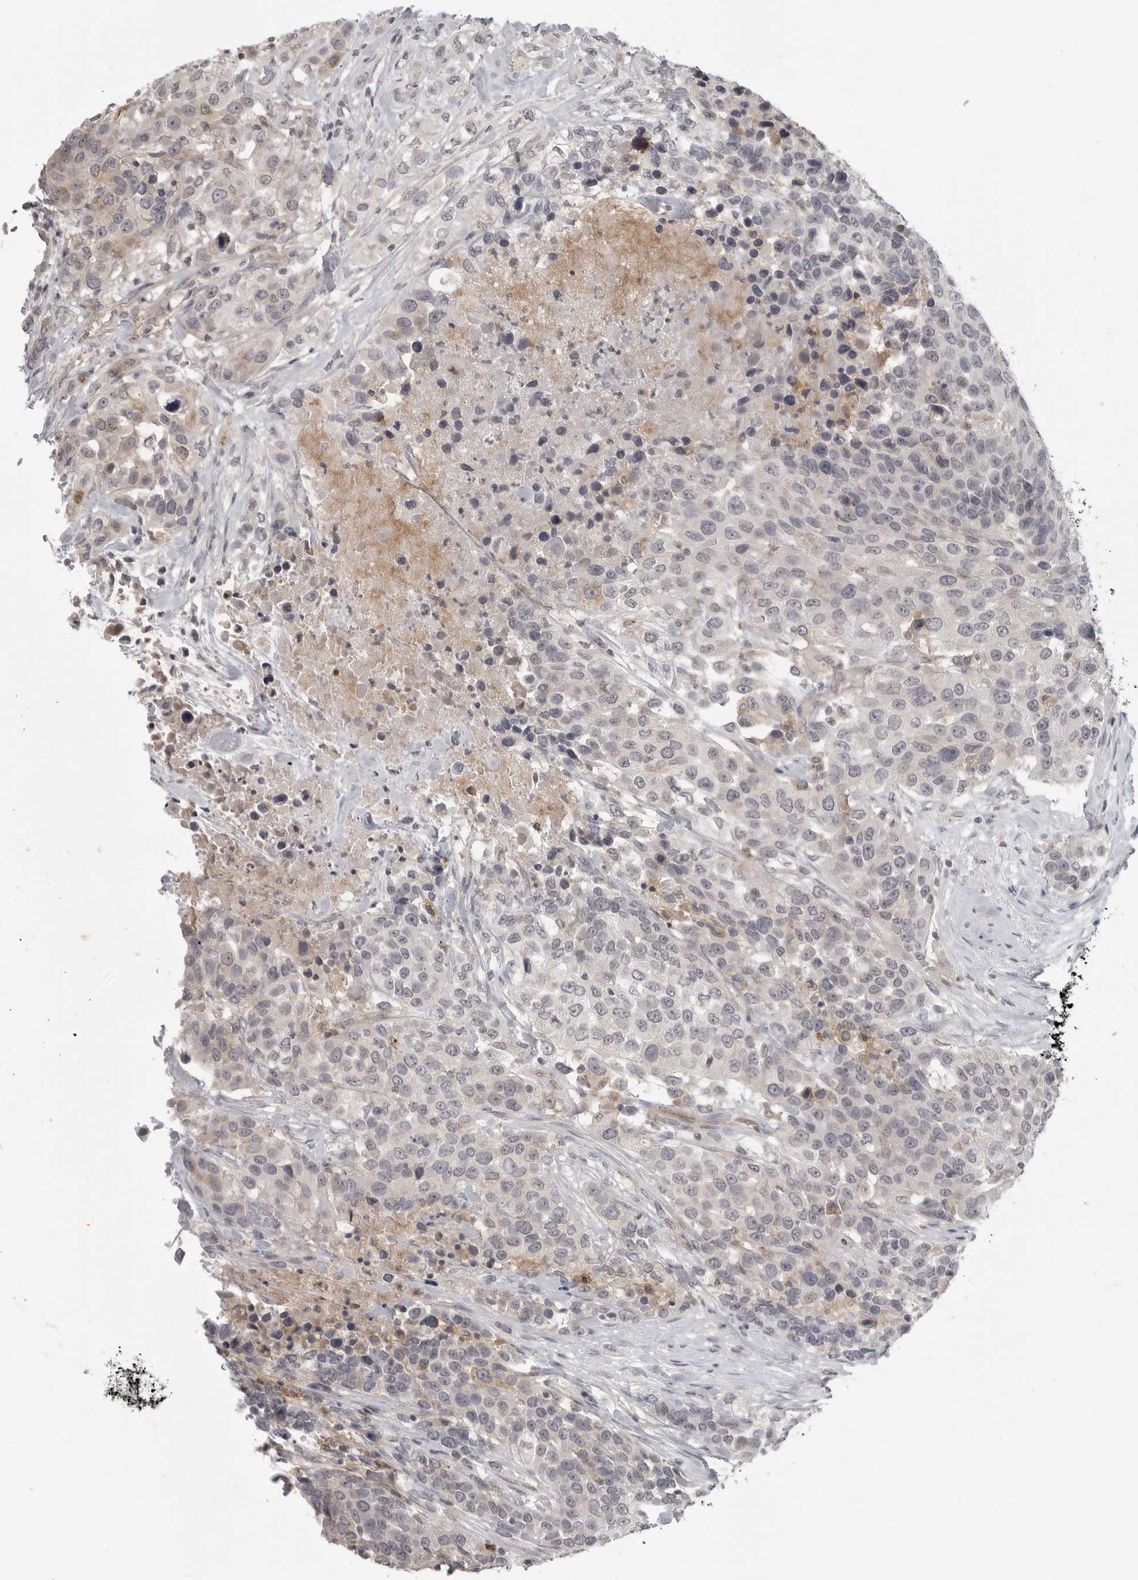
{"staining": {"intensity": "weak", "quantity": "<25%", "location": "cytoplasmic/membranous"}, "tissue": "urothelial cancer", "cell_type": "Tumor cells", "image_type": "cancer", "snomed": [{"axis": "morphology", "description": "Urothelial carcinoma, High grade"}, {"axis": "topography", "description": "Urinary bladder"}], "caption": "The immunohistochemistry micrograph has no significant staining in tumor cells of urothelial cancer tissue.", "gene": "IFNGR1", "patient": {"sex": "female", "age": 80}}